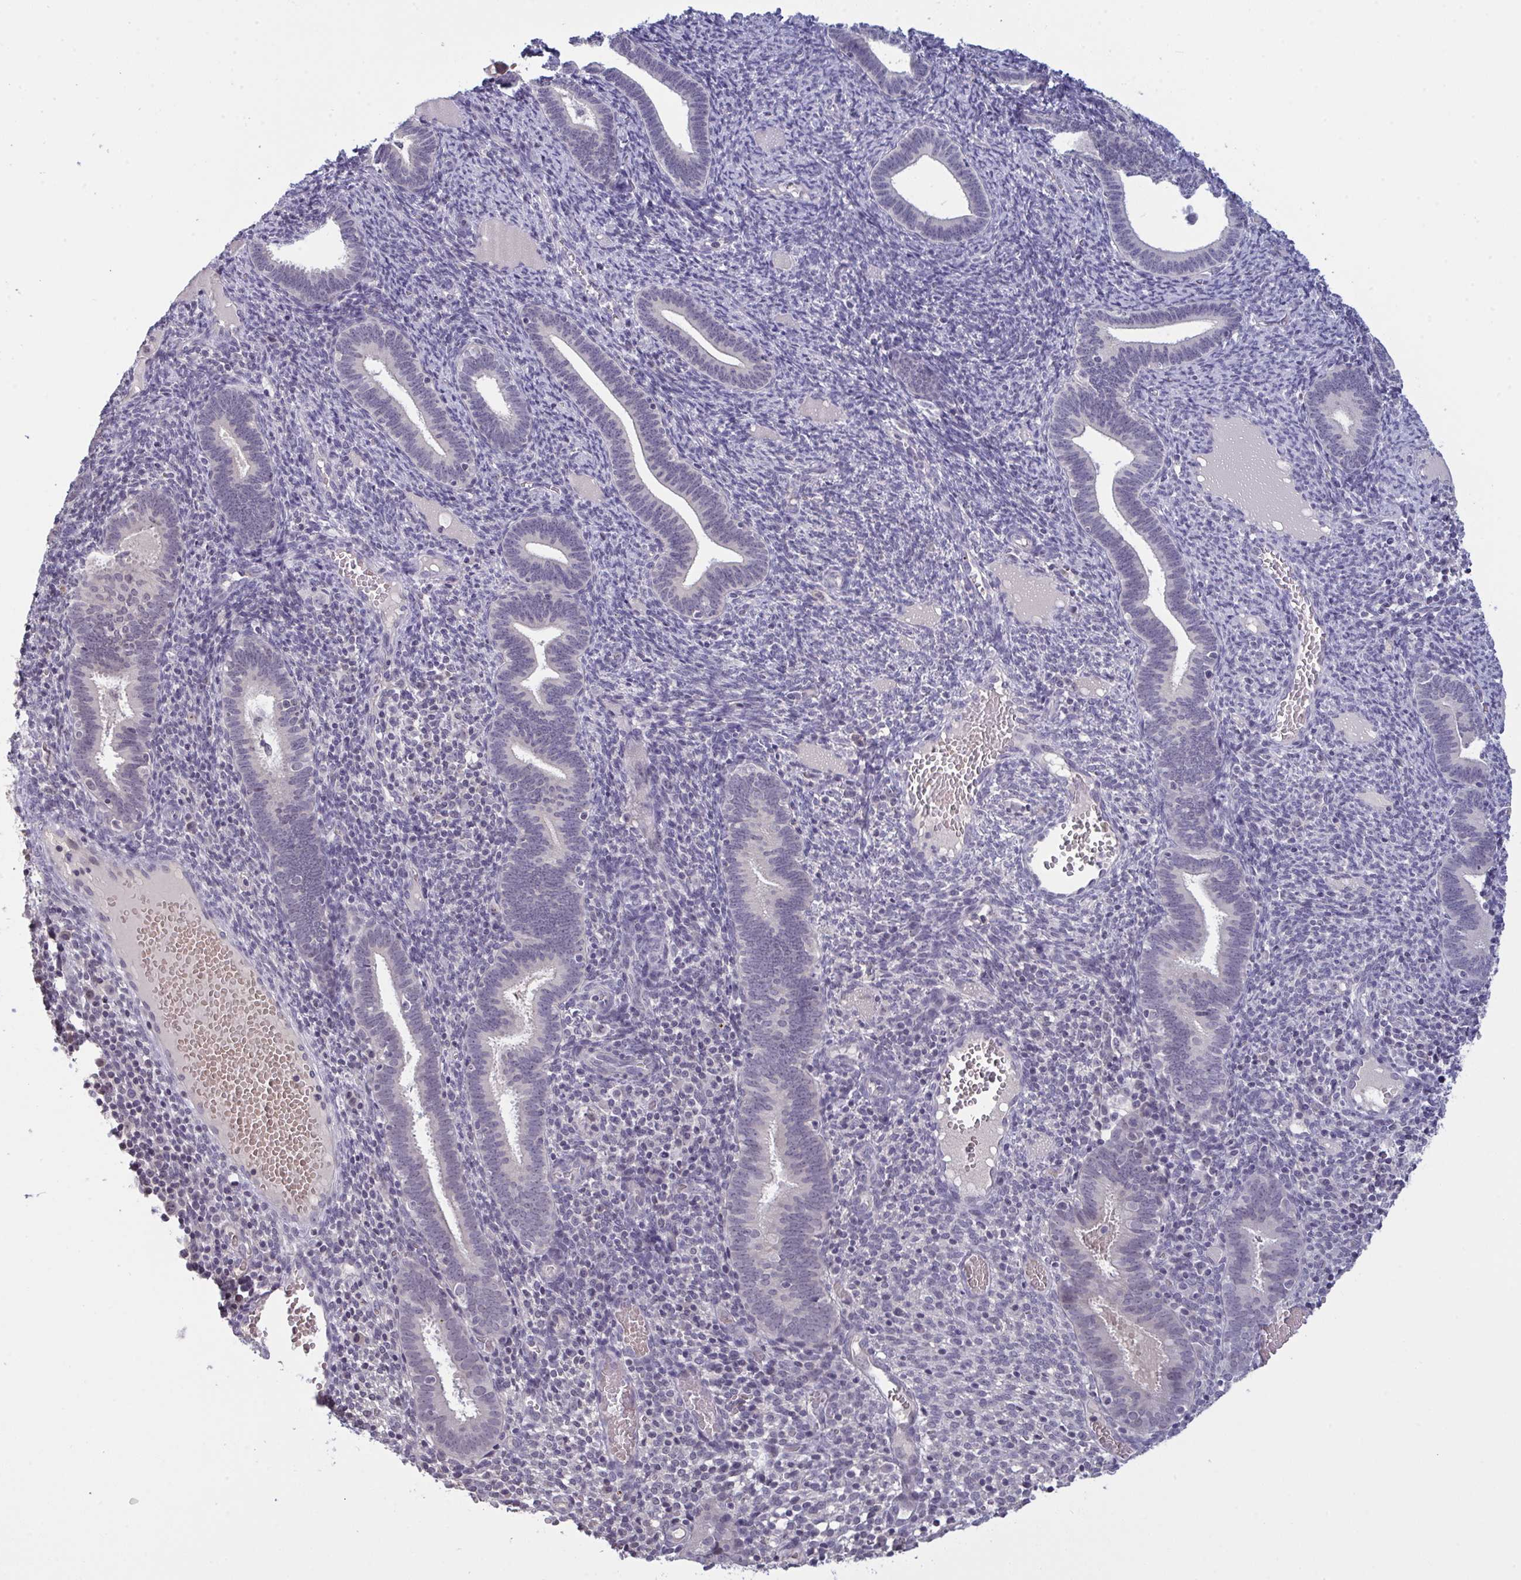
{"staining": {"intensity": "negative", "quantity": "none", "location": "none"}, "tissue": "endometrium", "cell_type": "Cells in endometrial stroma", "image_type": "normal", "snomed": [{"axis": "morphology", "description": "Normal tissue, NOS"}, {"axis": "topography", "description": "Endometrium"}], "caption": "Cells in endometrial stroma show no significant positivity in unremarkable endometrium. (DAB (3,3'-diaminobenzidine) IHC visualized using brightfield microscopy, high magnification).", "gene": "ZNF784", "patient": {"sex": "female", "age": 41}}